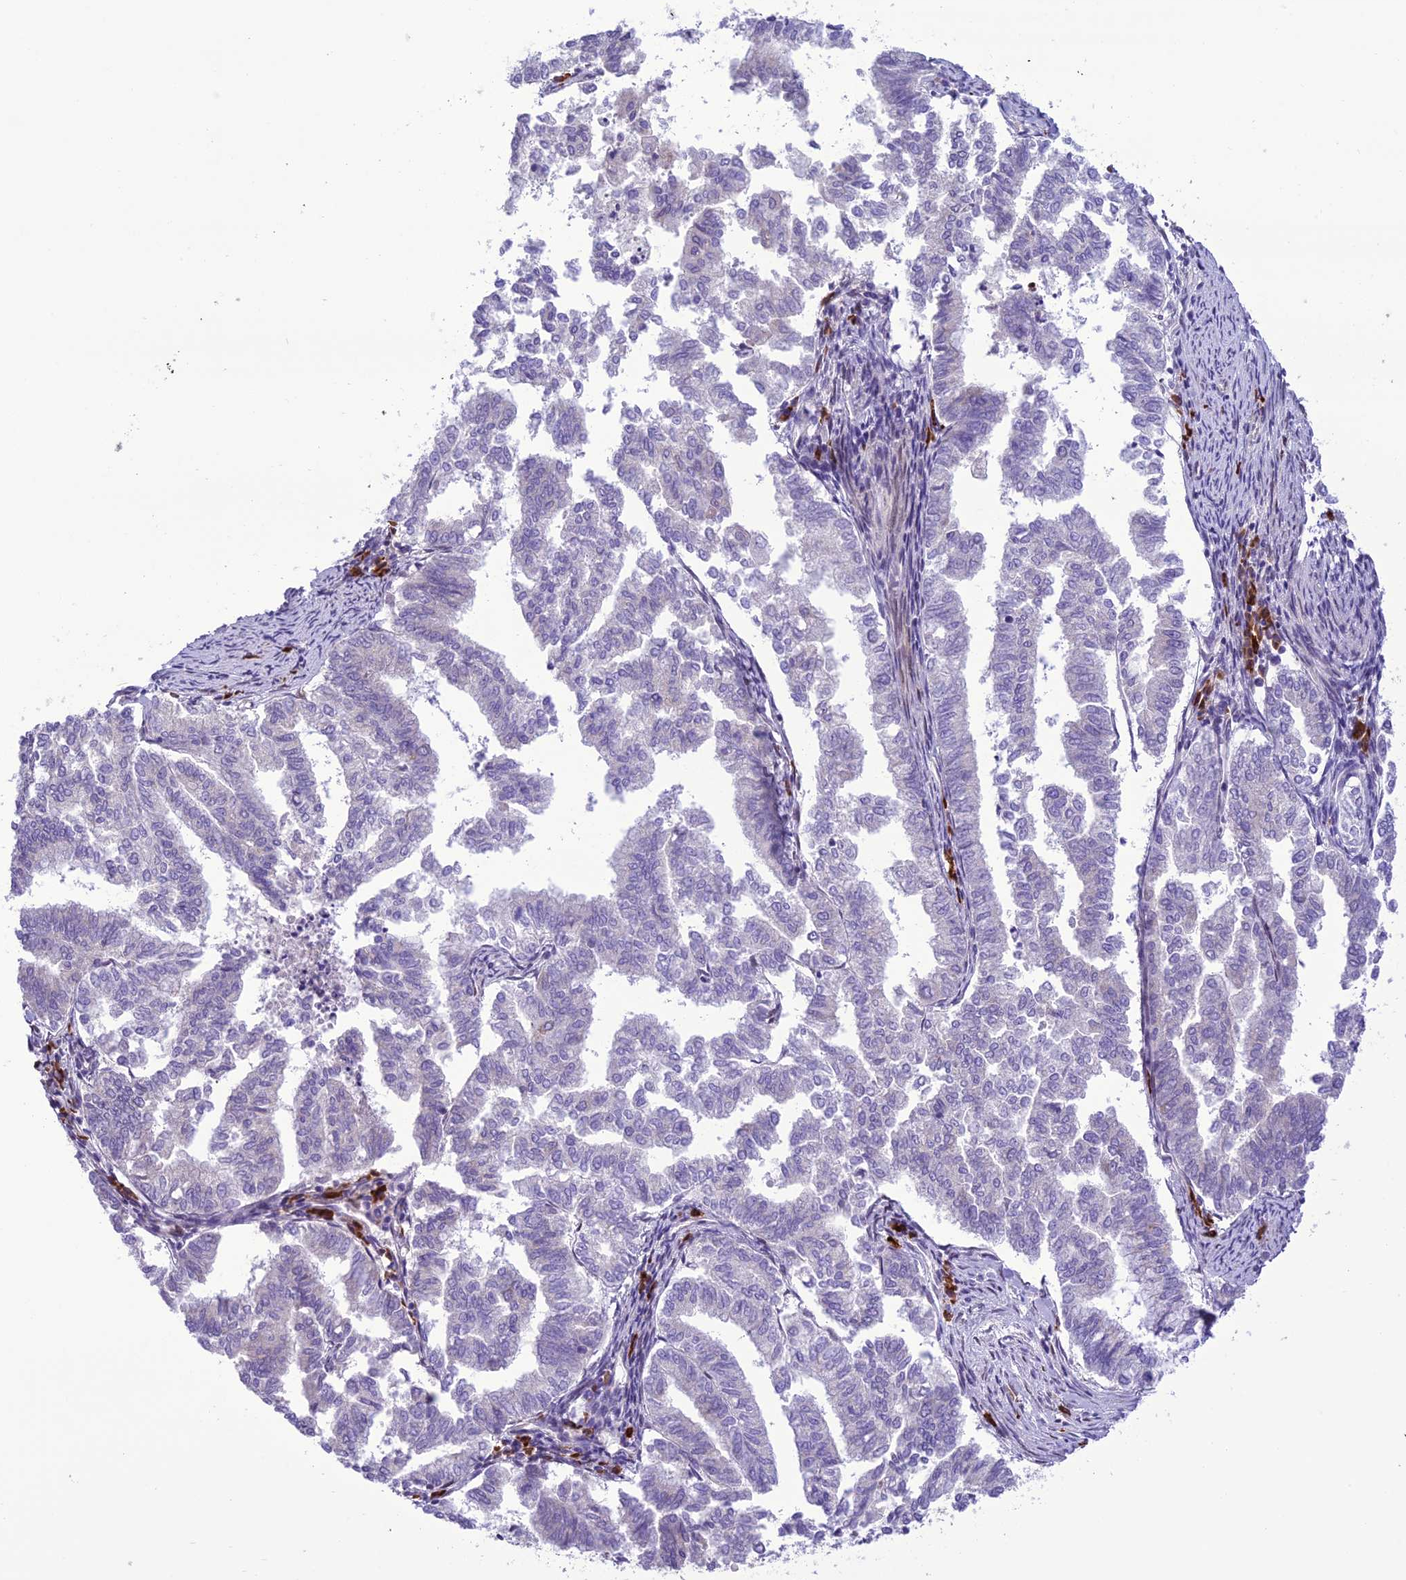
{"staining": {"intensity": "negative", "quantity": "none", "location": "none"}, "tissue": "endometrial cancer", "cell_type": "Tumor cells", "image_type": "cancer", "snomed": [{"axis": "morphology", "description": "Adenocarcinoma, NOS"}, {"axis": "topography", "description": "Endometrium"}], "caption": "The IHC histopathology image has no significant staining in tumor cells of endometrial adenocarcinoma tissue.", "gene": "JMY", "patient": {"sex": "female", "age": 79}}